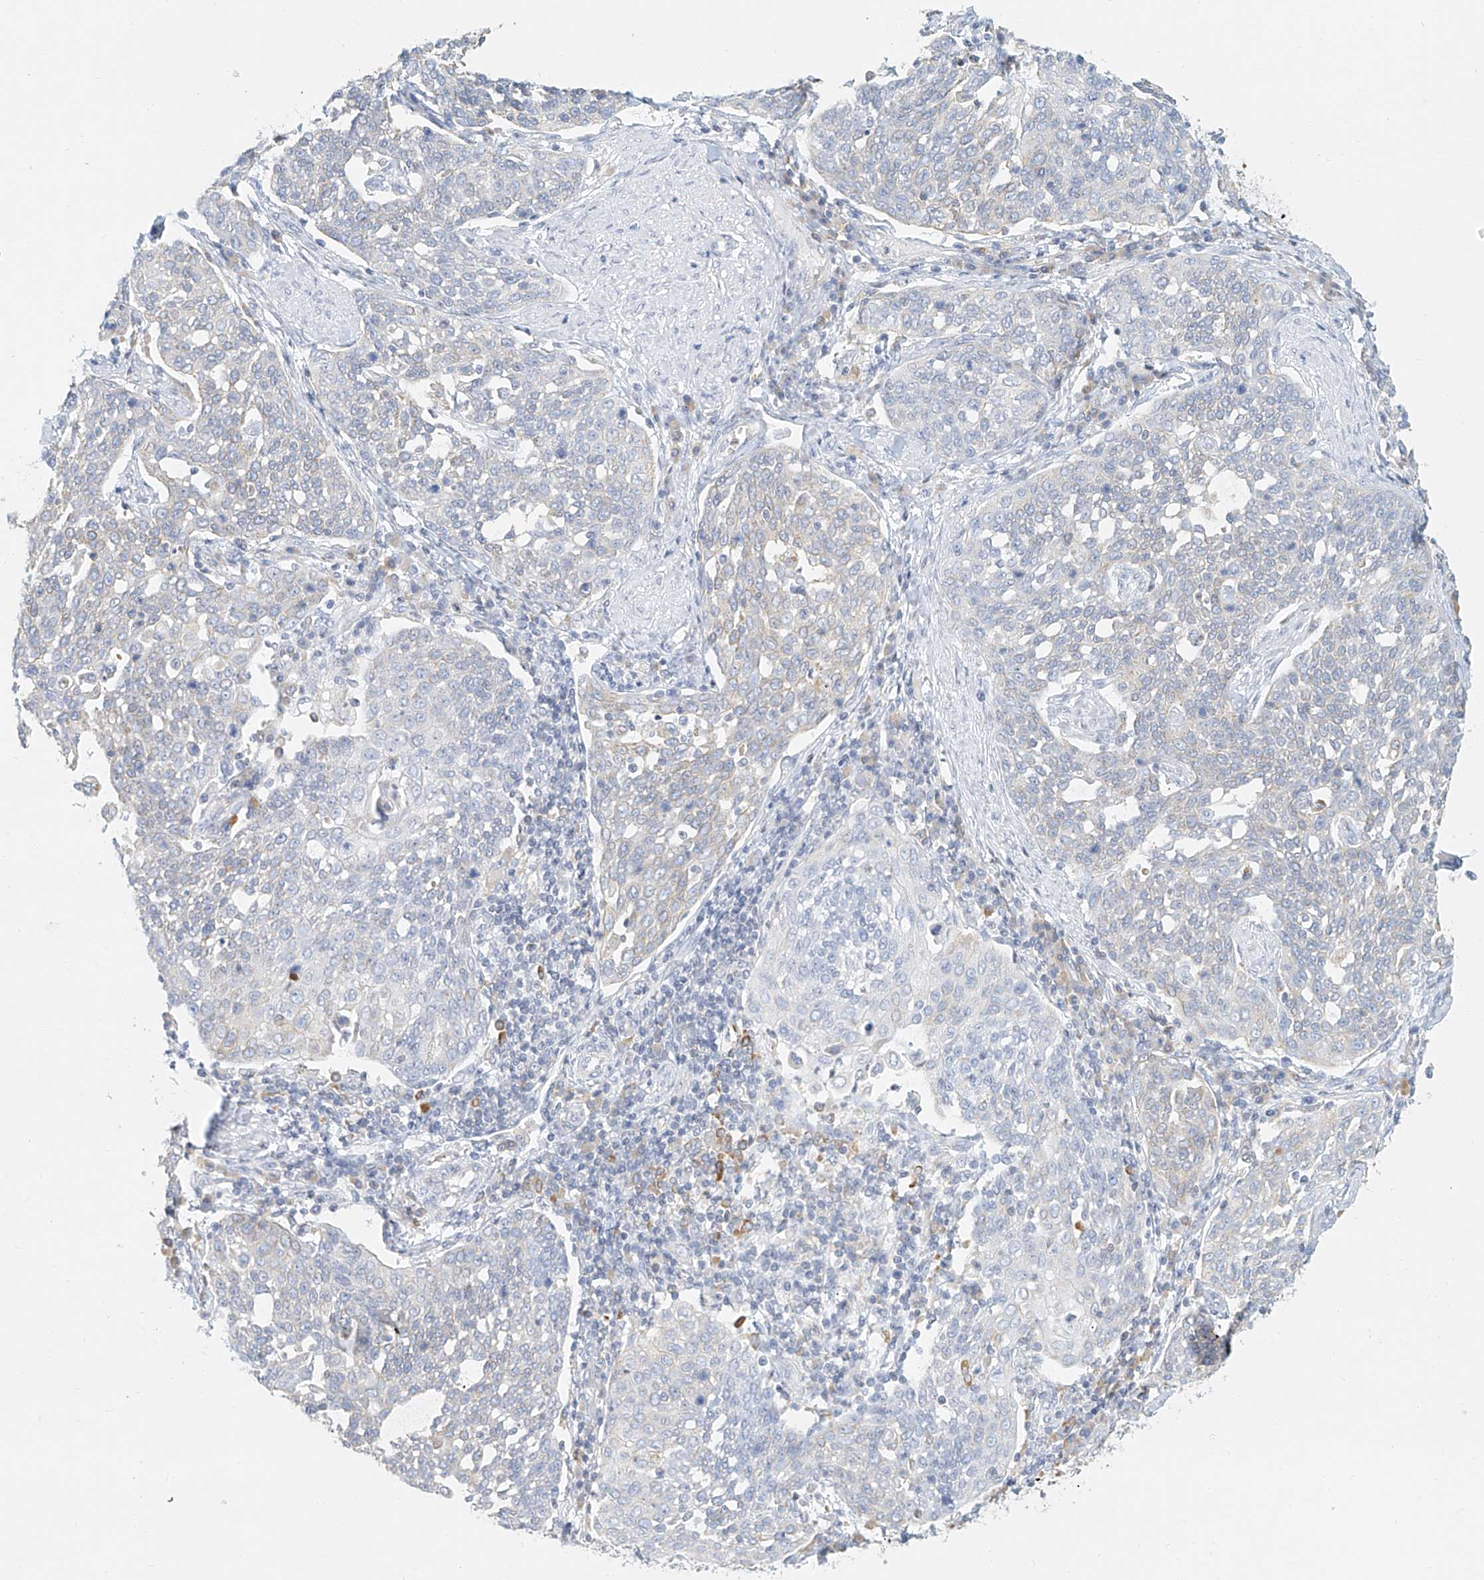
{"staining": {"intensity": "negative", "quantity": "none", "location": "none"}, "tissue": "cervical cancer", "cell_type": "Tumor cells", "image_type": "cancer", "snomed": [{"axis": "morphology", "description": "Squamous cell carcinoma, NOS"}, {"axis": "topography", "description": "Cervix"}], "caption": "IHC histopathology image of human squamous cell carcinoma (cervical) stained for a protein (brown), which exhibits no staining in tumor cells.", "gene": "DHRS7", "patient": {"sex": "female", "age": 34}}